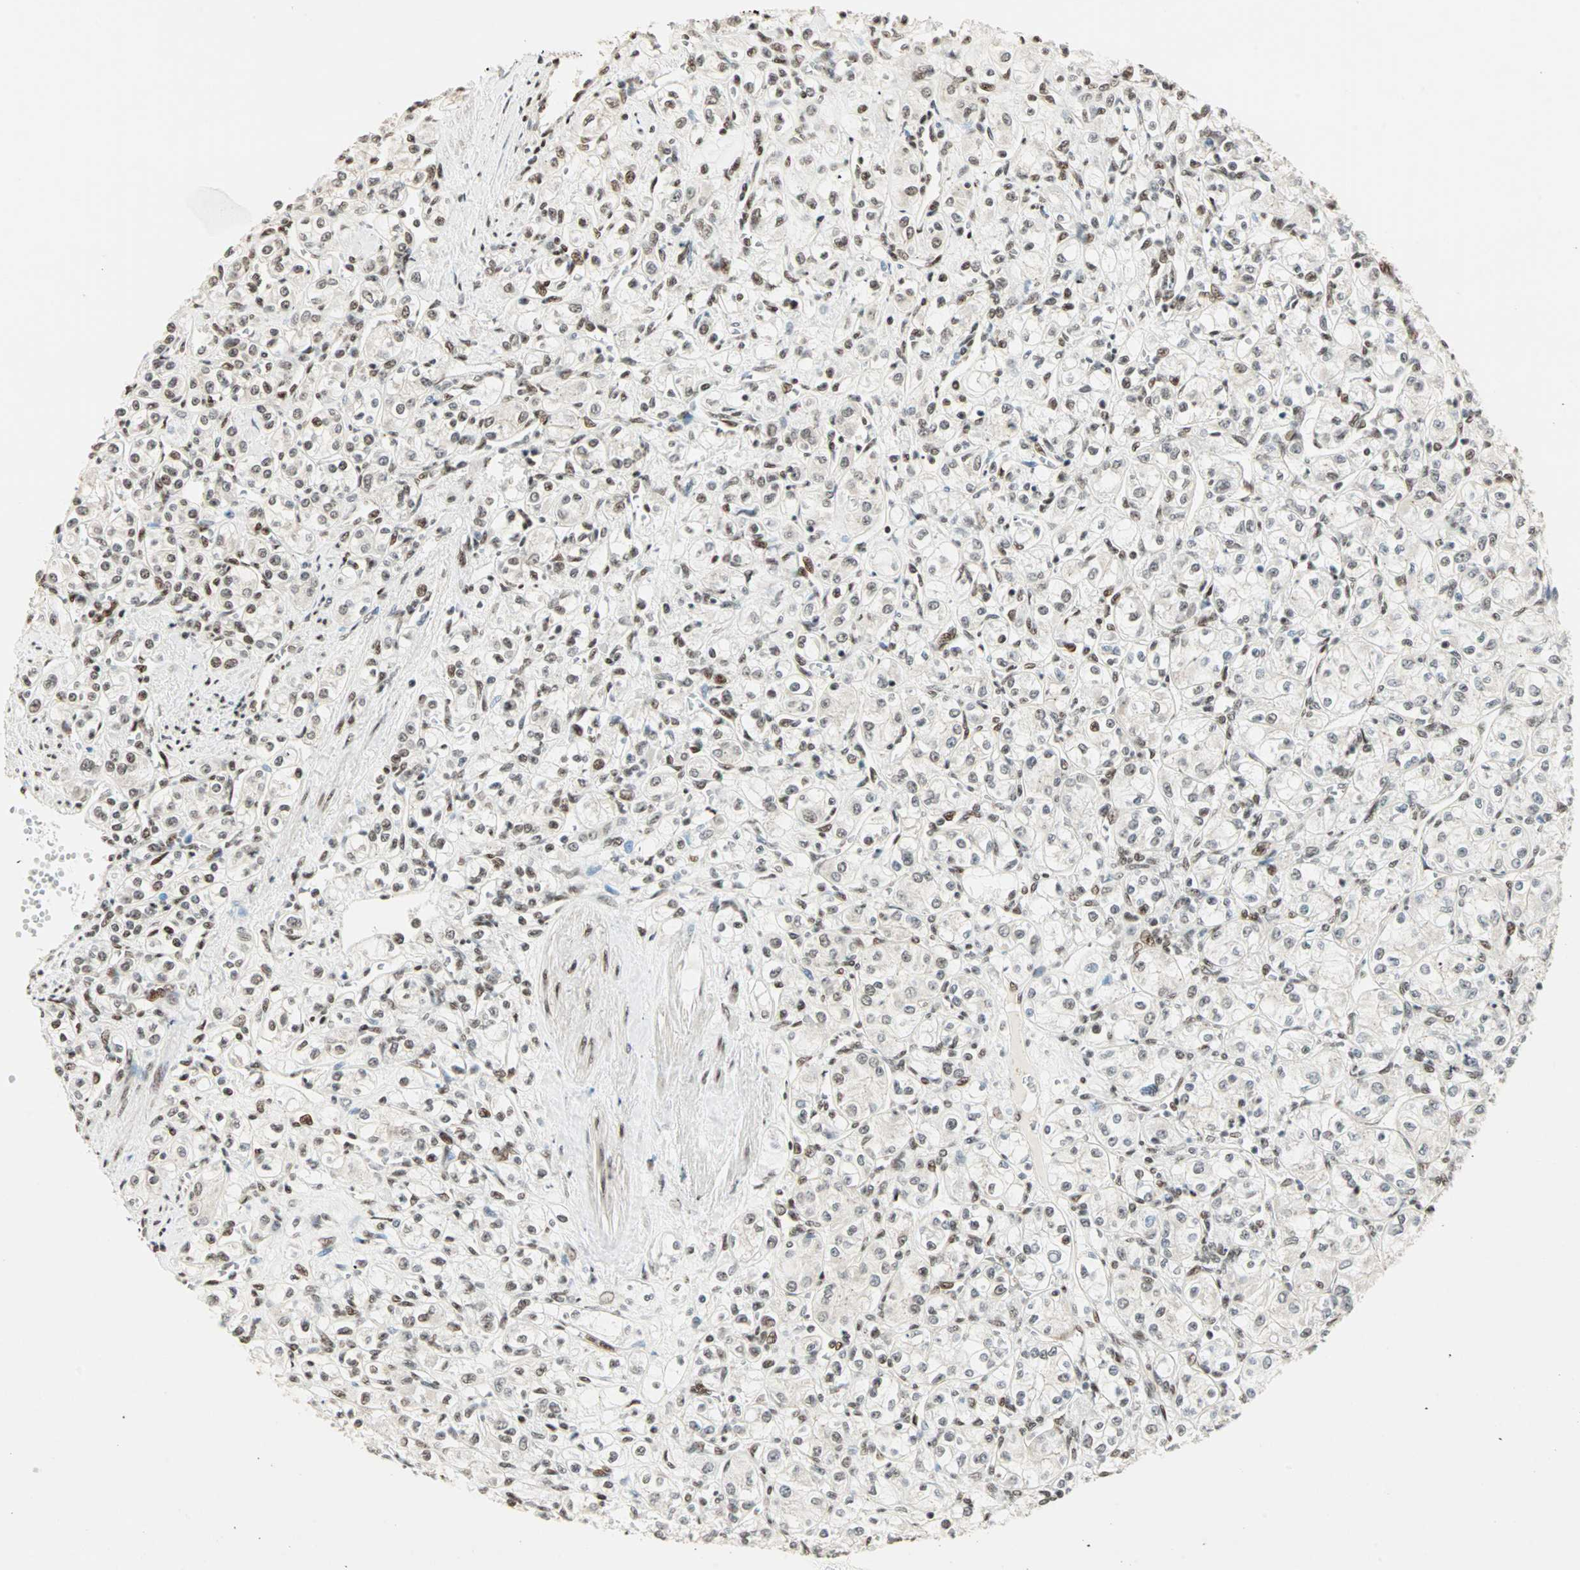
{"staining": {"intensity": "moderate", "quantity": "25%-75%", "location": "nuclear"}, "tissue": "renal cancer", "cell_type": "Tumor cells", "image_type": "cancer", "snomed": [{"axis": "morphology", "description": "Adenocarcinoma, NOS"}, {"axis": "topography", "description": "Kidney"}], "caption": "Protein positivity by immunohistochemistry (IHC) demonstrates moderate nuclear staining in approximately 25%-75% of tumor cells in renal cancer.", "gene": "BLM", "patient": {"sex": "male", "age": 77}}